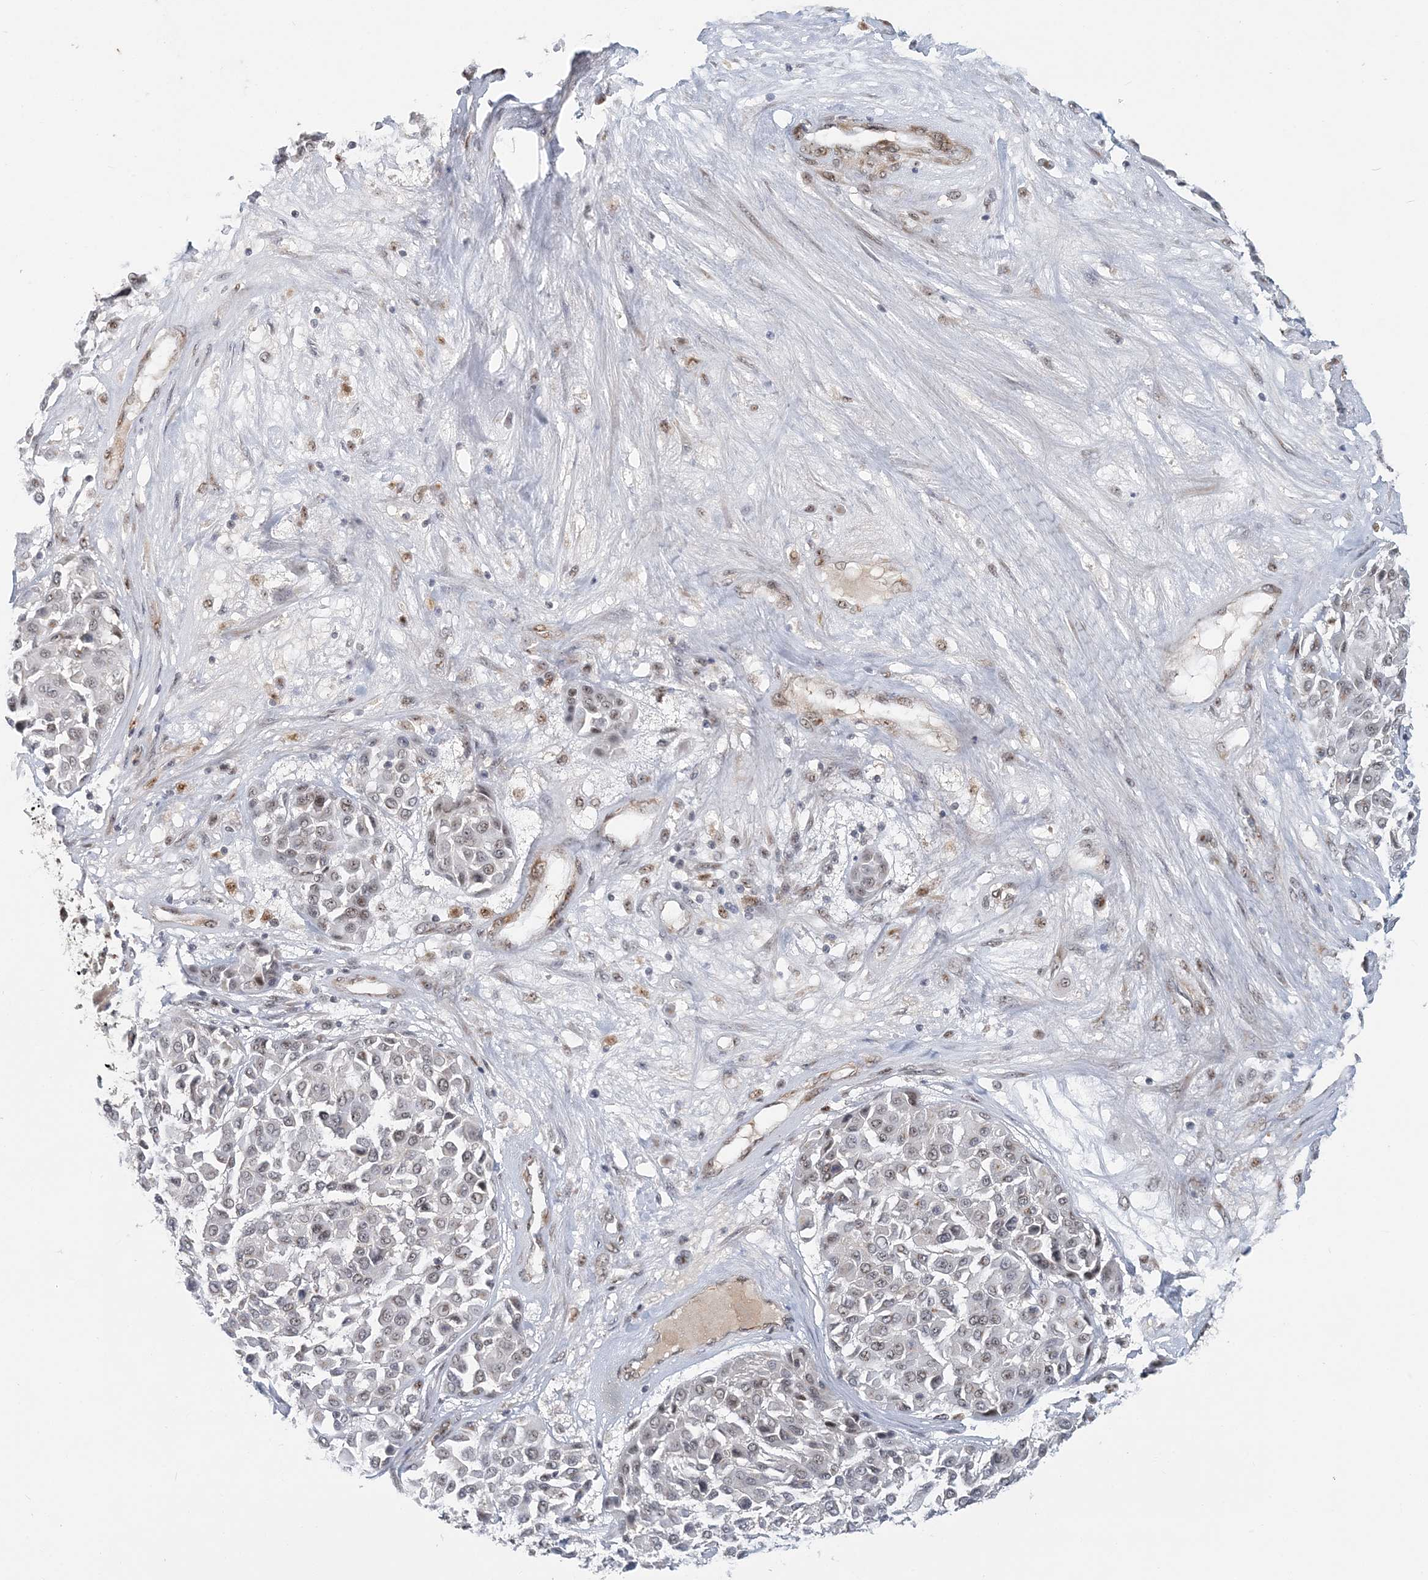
{"staining": {"intensity": "weak", "quantity": "<25%", "location": "nuclear"}, "tissue": "melanoma", "cell_type": "Tumor cells", "image_type": "cancer", "snomed": [{"axis": "morphology", "description": "Malignant melanoma, Metastatic site"}, {"axis": "topography", "description": "Soft tissue"}], "caption": "High power microscopy image of an immunohistochemistry (IHC) image of malignant melanoma (metastatic site), revealing no significant expression in tumor cells. (Immunohistochemistry (ihc), brightfield microscopy, high magnification).", "gene": "PLRG1", "patient": {"sex": "male", "age": 41}}